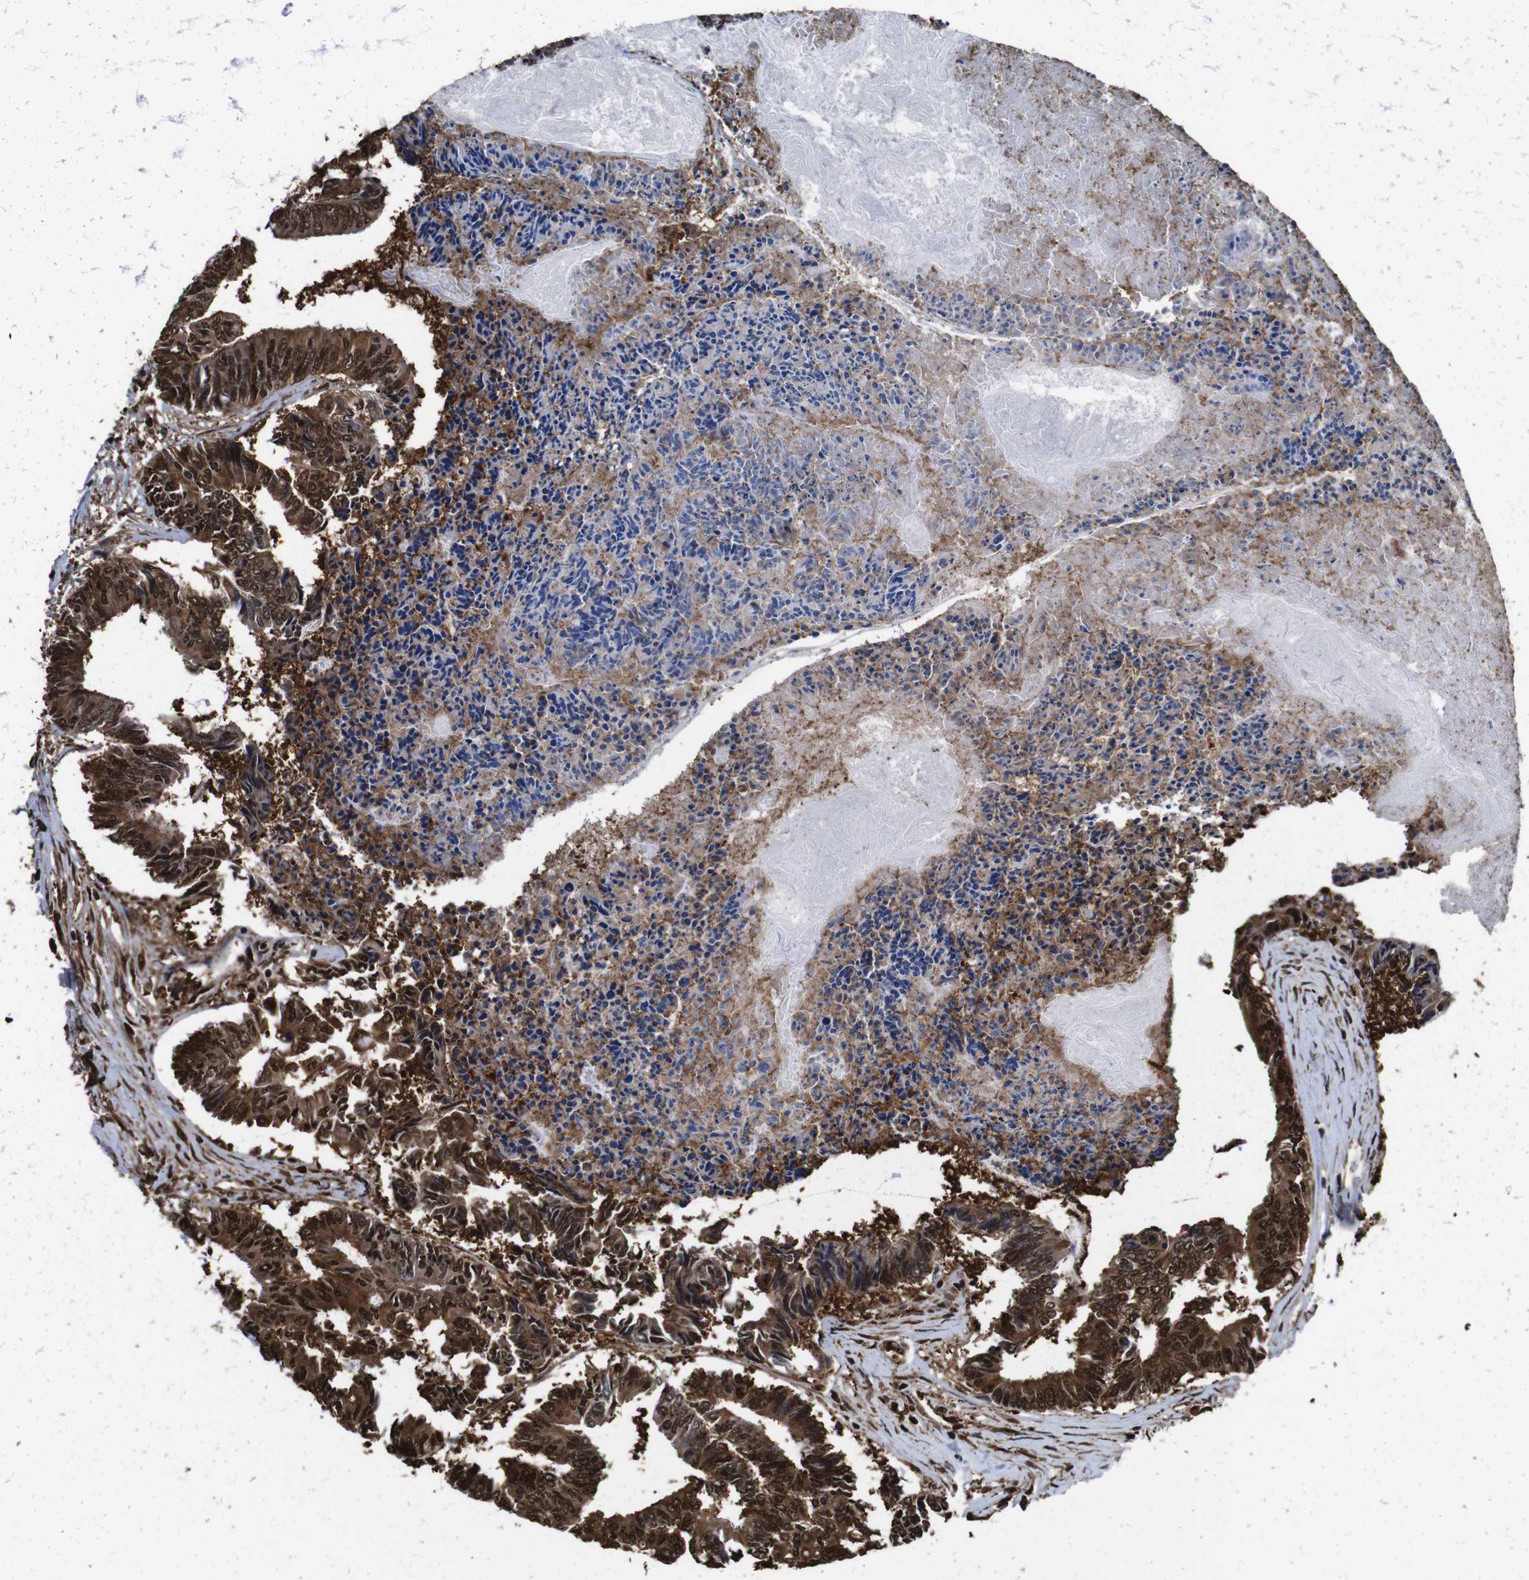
{"staining": {"intensity": "moderate", "quantity": "25%-75%", "location": "cytoplasmic/membranous,nuclear"}, "tissue": "colorectal cancer", "cell_type": "Tumor cells", "image_type": "cancer", "snomed": [{"axis": "morphology", "description": "Adenocarcinoma, NOS"}, {"axis": "topography", "description": "Rectum"}], "caption": "The histopathology image reveals a brown stain indicating the presence of a protein in the cytoplasmic/membranous and nuclear of tumor cells in adenocarcinoma (colorectal).", "gene": "VCP", "patient": {"sex": "male", "age": 63}}